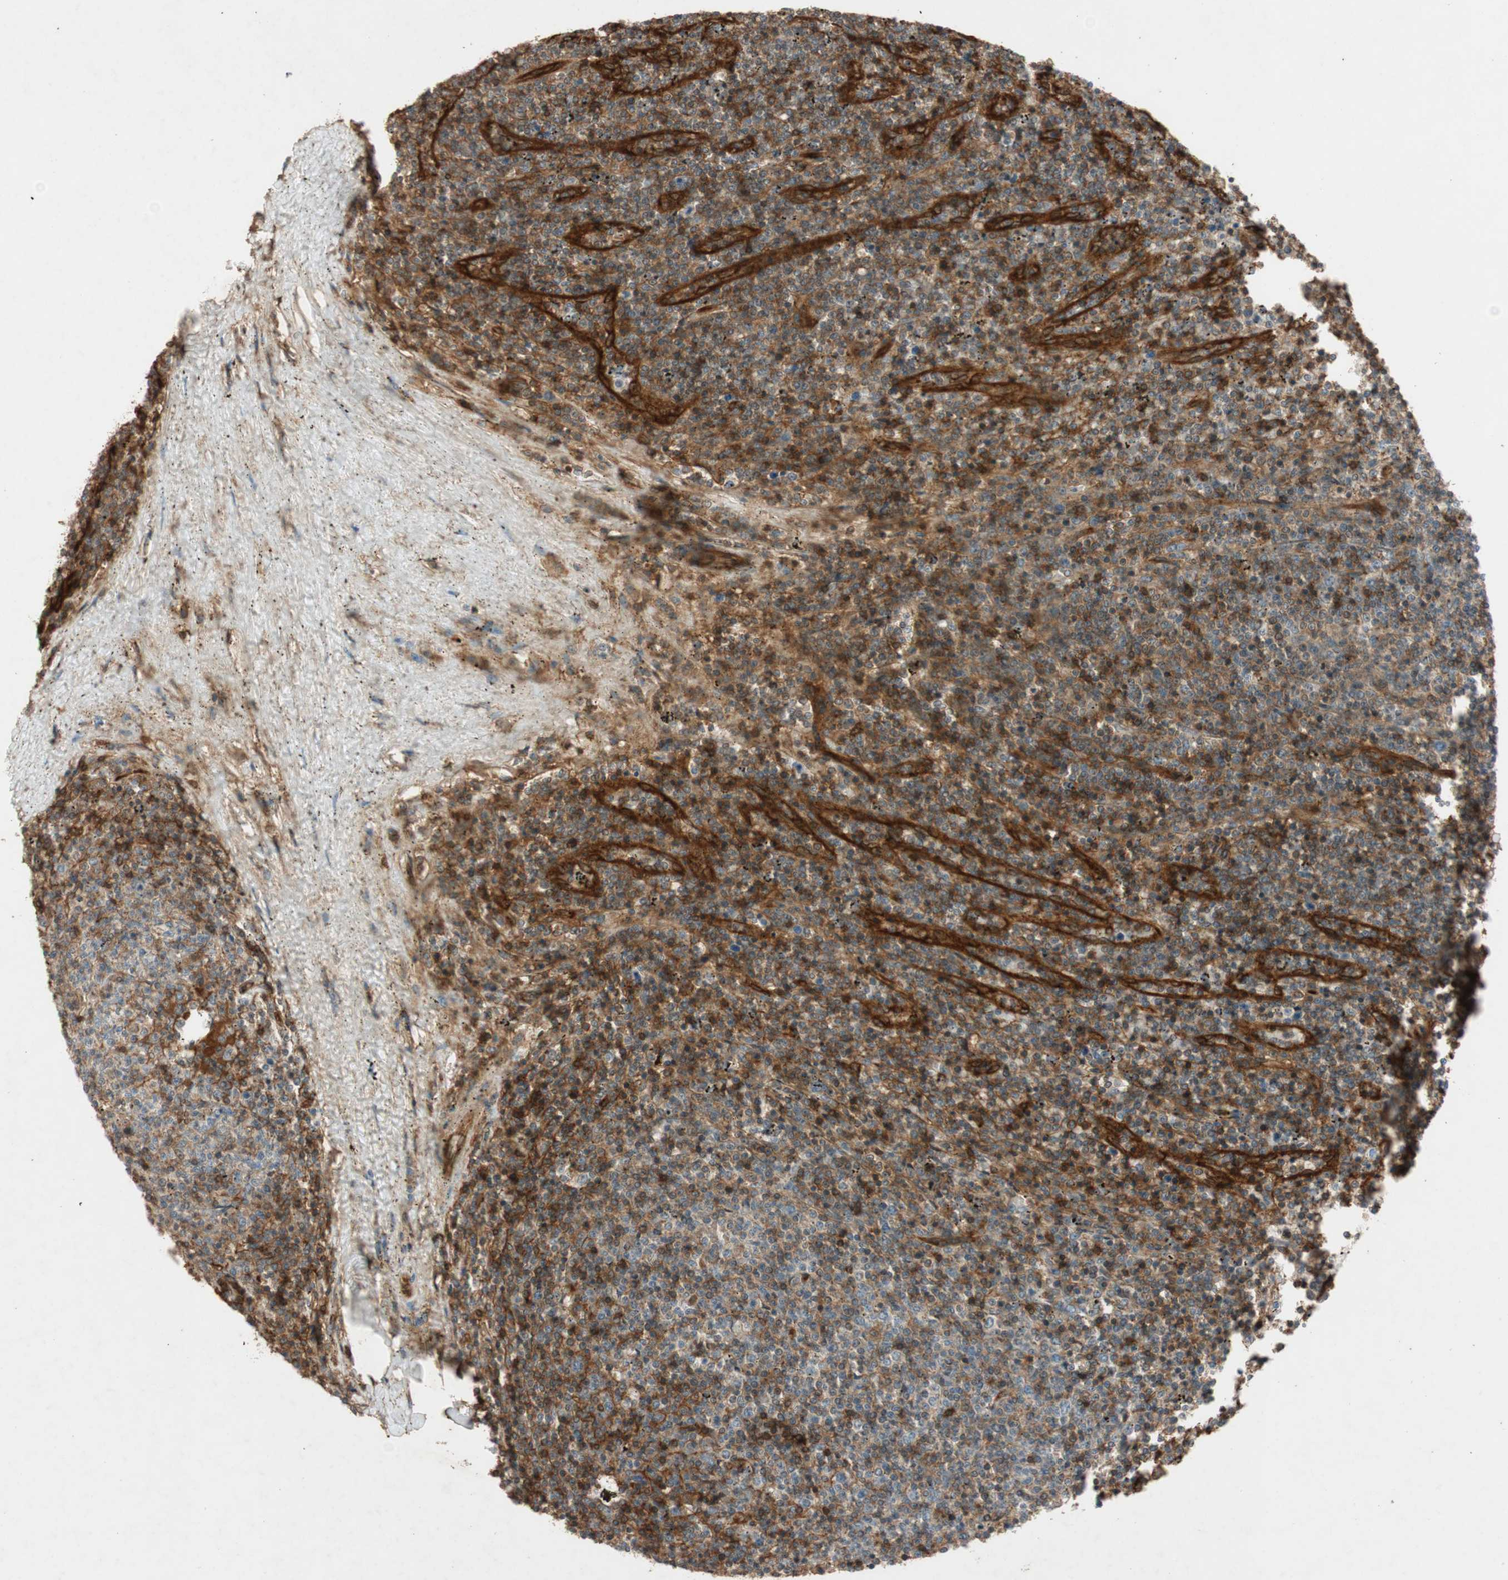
{"staining": {"intensity": "moderate", "quantity": ">75%", "location": "cytoplasmic/membranous"}, "tissue": "lymphoma", "cell_type": "Tumor cells", "image_type": "cancer", "snomed": [{"axis": "morphology", "description": "Malignant lymphoma, non-Hodgkin's type, Low grade"}, {"axis": "topography", "description": "Spleen"}], "caption": "This micrograph reveals low-grade malignant lymphoma, non-Hodgkin's type stained with immunohistochemistry to label a protein in brown. The cytoplasmic/membranous of tumor cells show moderate positivity for the protein. Nuclei are counter-stained blue.", "gene": "BTN3A3", "patient": {"sex": "female", "age": 50}}